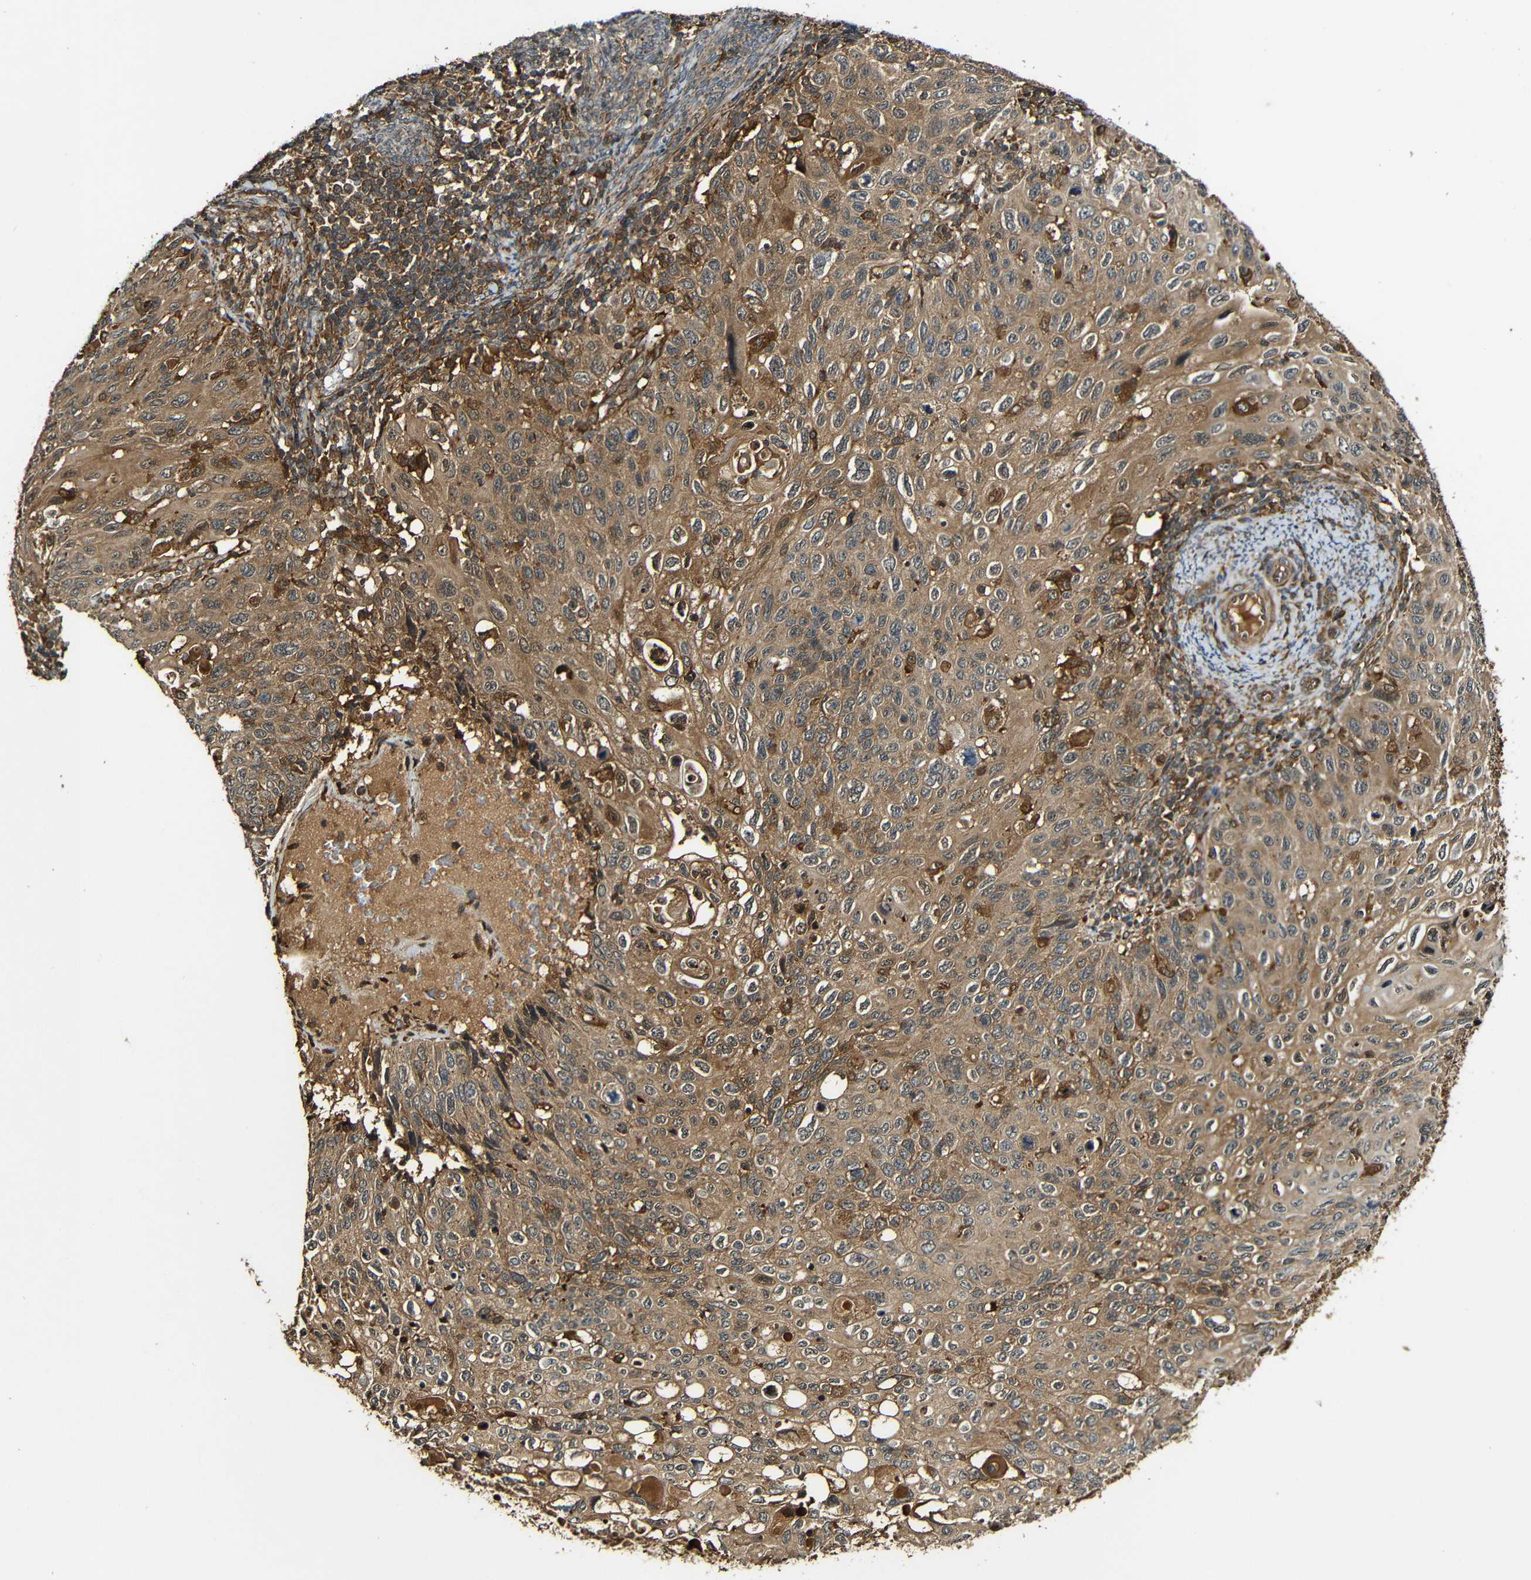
{"staining": {"intensity": "moderate", "quantity": ">75%", "location": "cytoplasmic/membranous"}, "tissue": "cervical cancer", "cell_type": "Tumor cells", "image_type": "cancer", "snomed": [{"axis": "morphology", "description": "Squamous cell carcinoma, NOS"}, {"axis": "topography", "description": "Cervix"}], "caption": "This is an image of immunohistochemistry staining of squamous cell carcinoma (cervical), which shows moderate expression in the cytoplasmic/membranous of tumor cells.", "gene": "CASP8", "patient": {"sex": "female", "age": 70}}